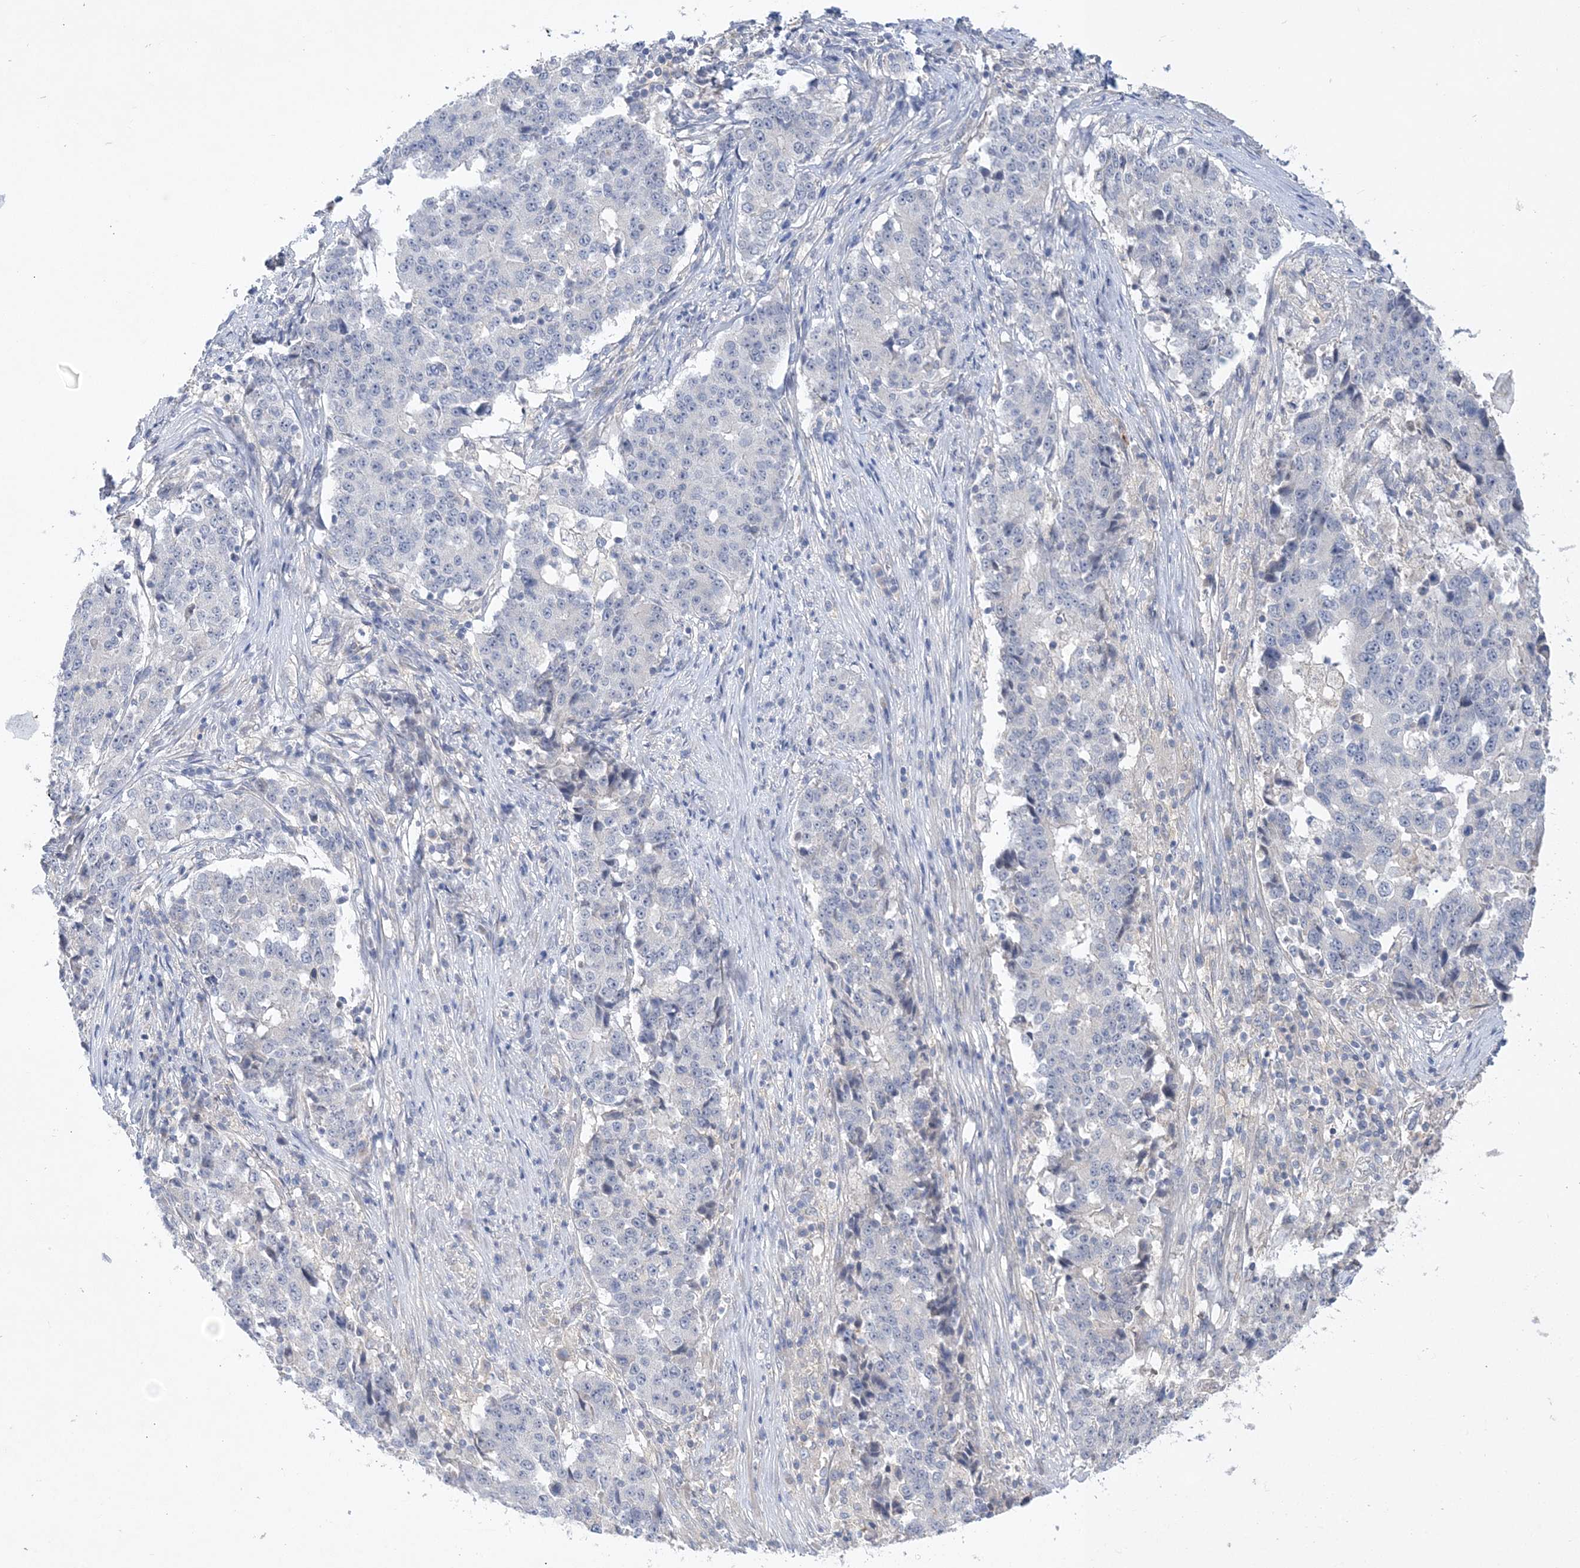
{"staining": {"intensity": "negative", "quantity": "none", "location": "none"}, "tissue": "stomach cancer", "cell_type": "Tumor cells", "image_type": "cancer", "snomed": [{"axis": "morphology", "description": "Adenocarcinoma, NOS"}, {"axis": "topography", "description": "Stomach"}], "caption": "Protein analysis of stomach cancer (adenocarcinoma) shows no significant expression in tumor cells.", "gene": "ANKRD35", "patient": {"sex": "male", "age": 59}}